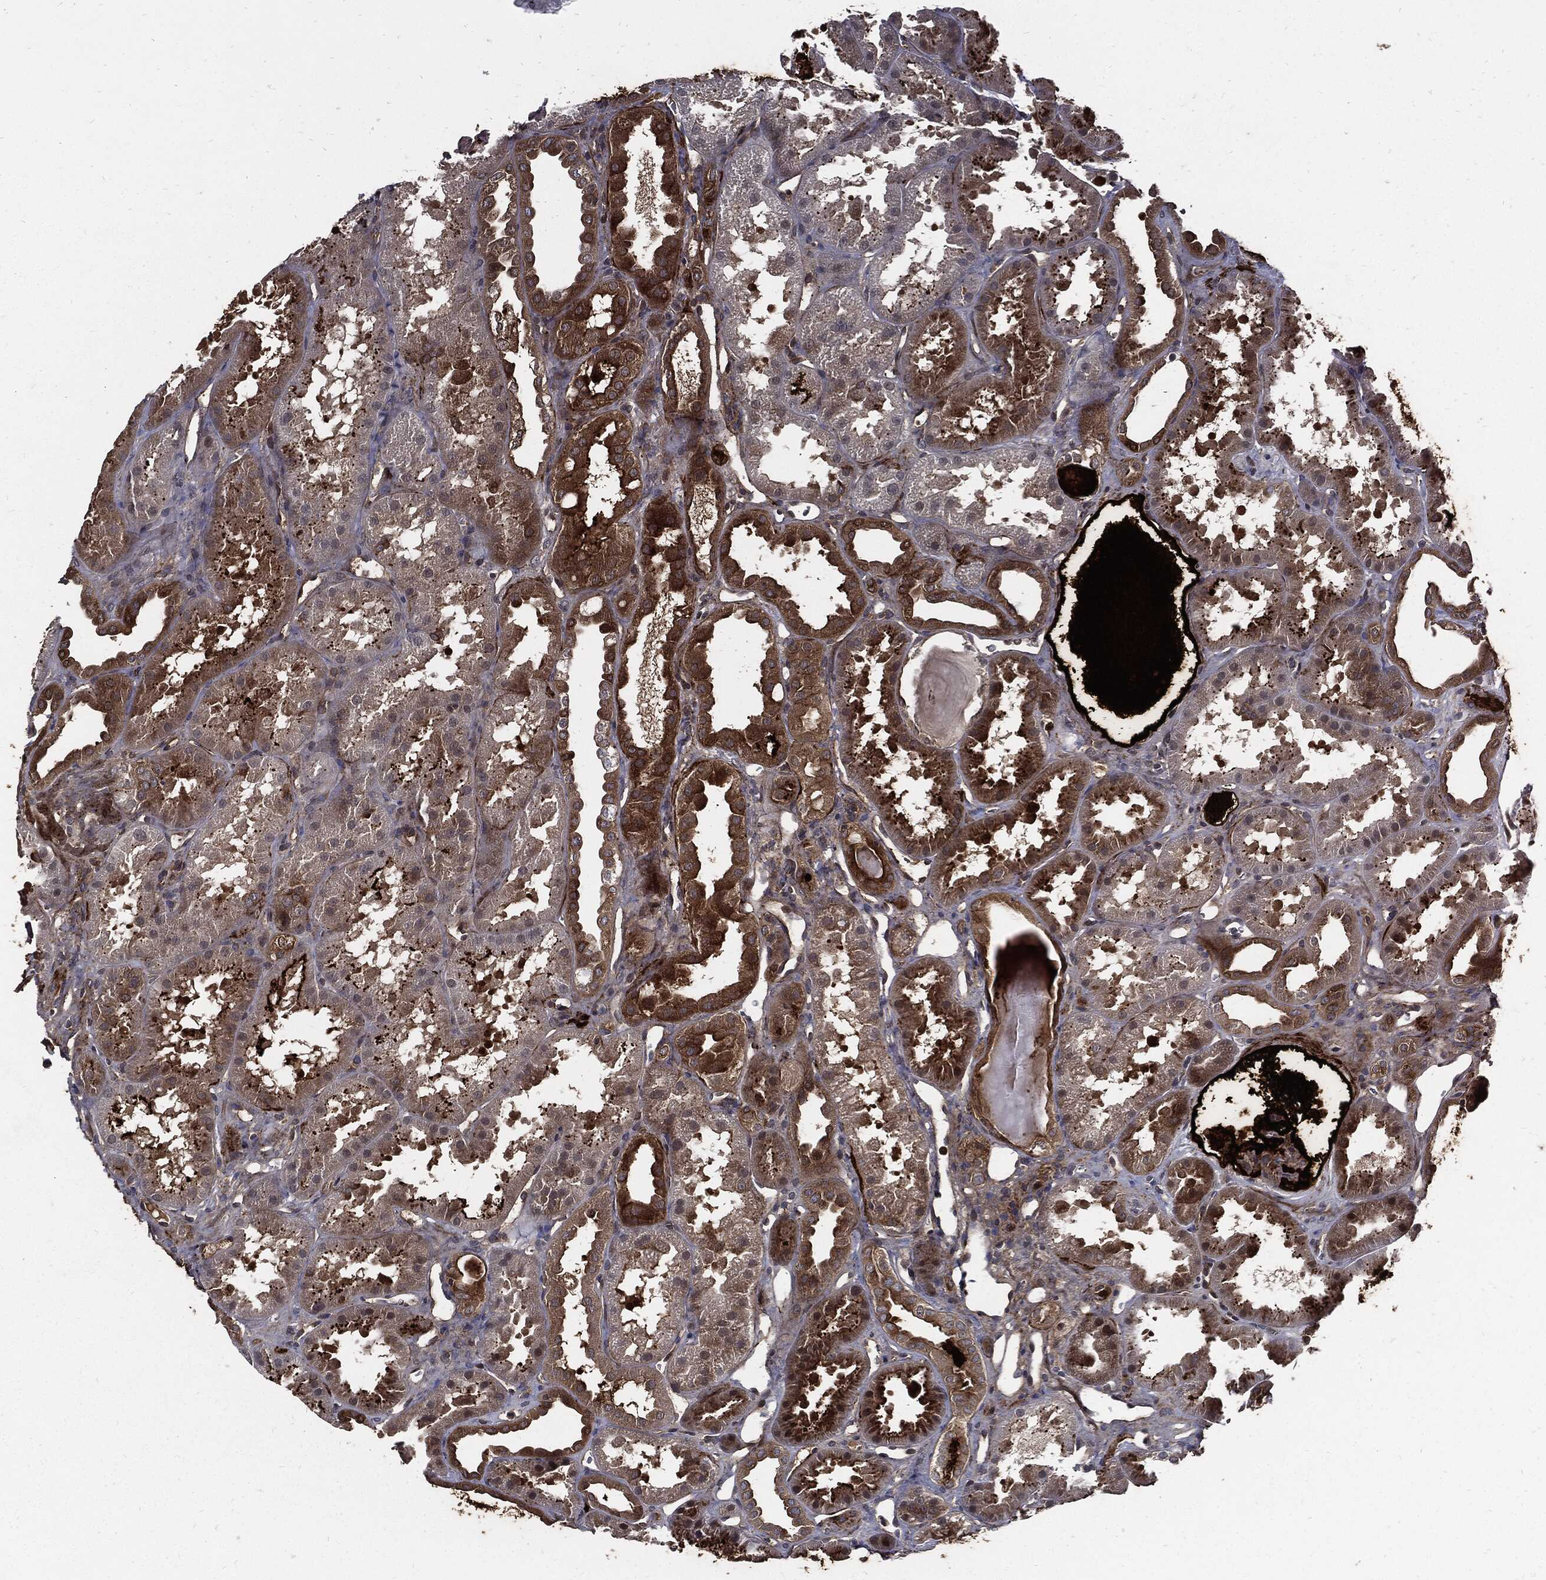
{"staining": {"intensity": "moderate", "quantity": "25%-75%", "location": "cytoplasmic/membranous"}, "tissue": "kidney", "cell_type": "Cells in glomeruli", "image_type": "normal", "snomed": [{"axis": "morphology", "description": "Normal tissue, NOS"}, {"axis": "topography", "description": "Kidney"}], "caption": "Immunohistochemical staining of normal human kidney displays medium levels of moderate cytoplasmic/membranous staining in approximately 25%-75% of cells in glomeruli.", "gene": "CLU", "patient": {"sex": "male", "age": 61}}